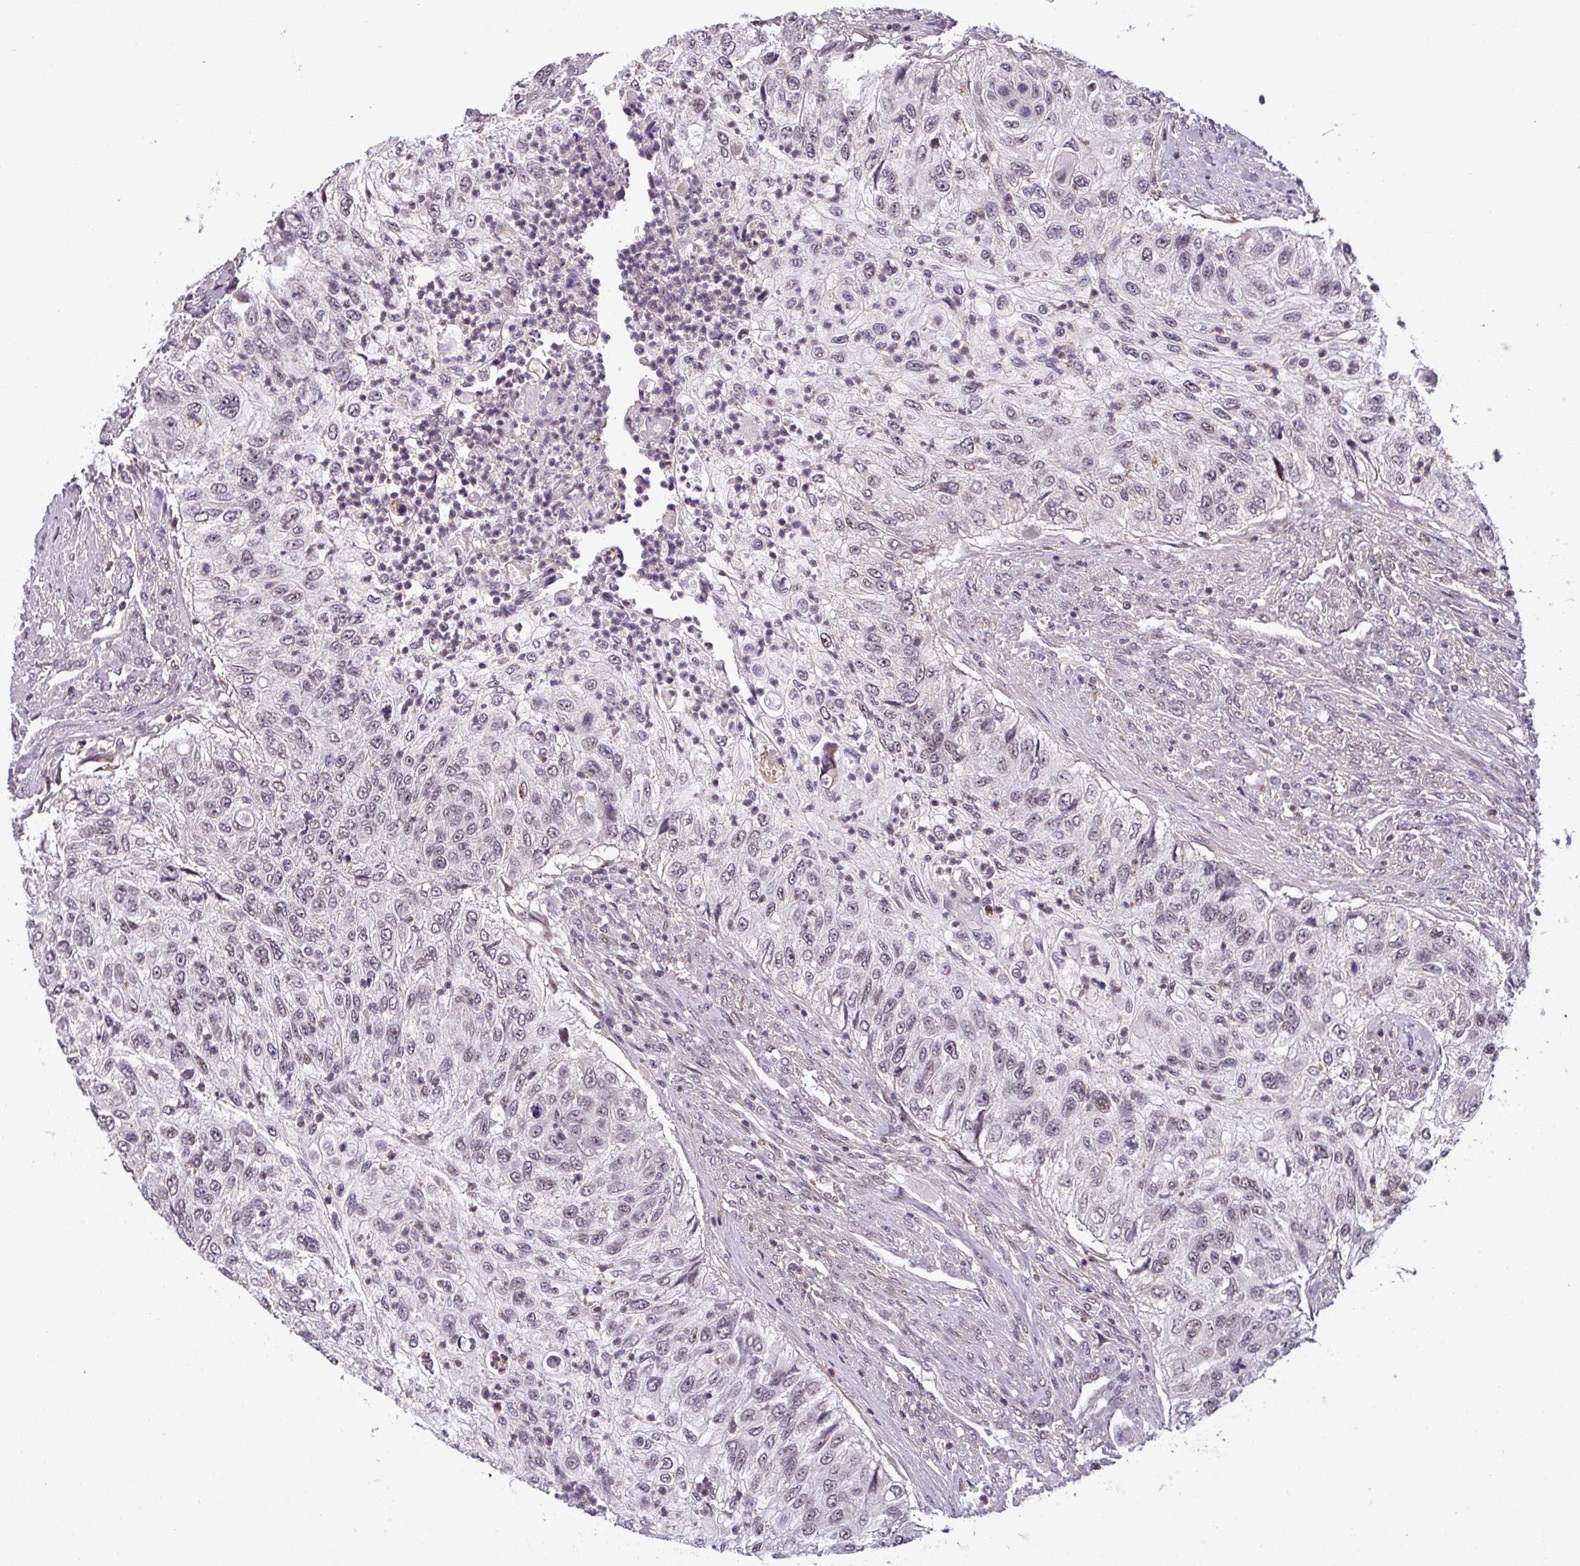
{"staining": {"intensity": "negative", "quantity": "none", "location": "none"}, "tissue": "urothelial cancer", "cell_type": "Tumor cells", "image_type": "cancer", "snomed": [{"axis": "morphology", "description": "Urothelial carcinoma, High grade"}, {"axis": "topography", "description": "Urinary bladder"}], "caption": "Urothelial cancer stained for a protein using immunohistochemistry demonstrates no staining tumor cells.", "gene": "NPFFR1", "patient": {"sex": "female", "age": 60}}